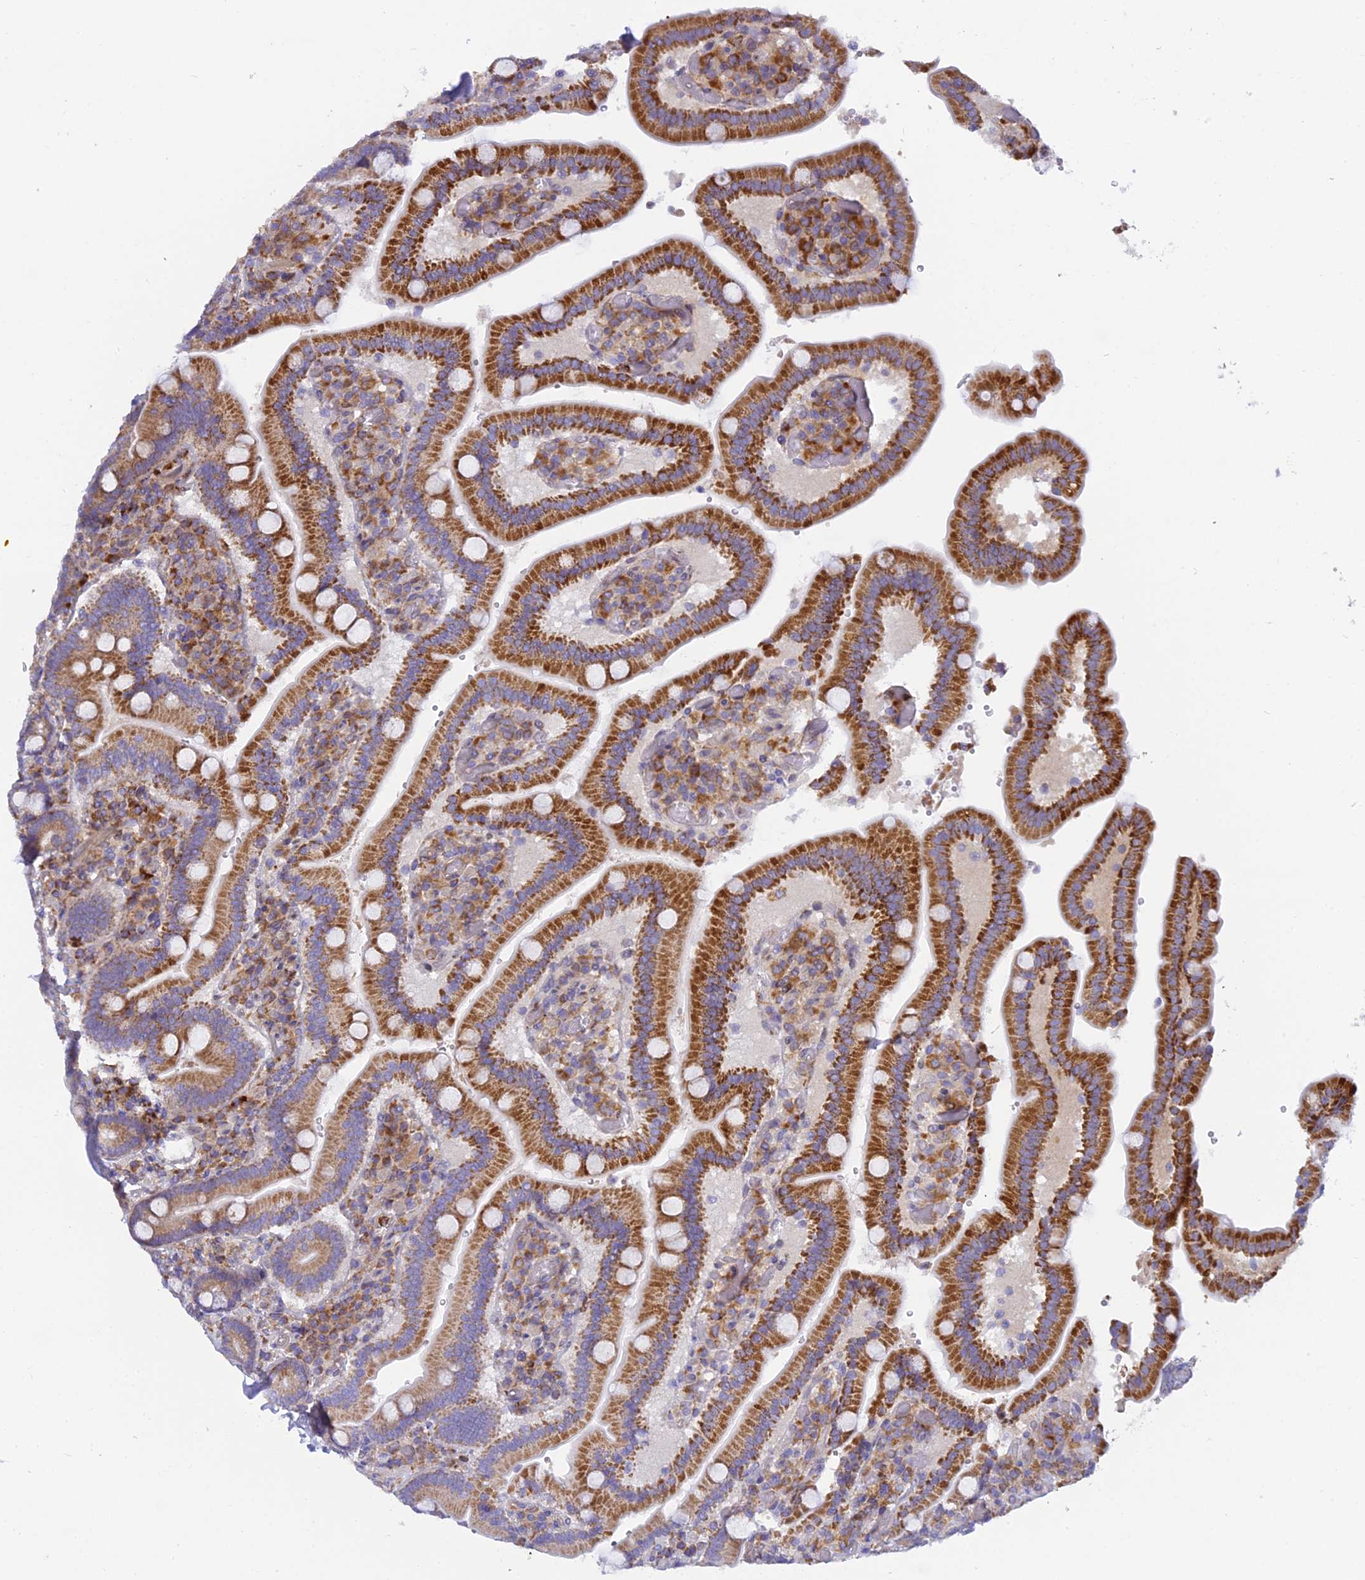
{"staining": {"intensity": "strong", "quantity": ">75%", "location": "cytoplasmic/membranous"}, "tissue": "duodenum", "cell_type": "Glandular cells", "image_type": "normal", "snomed": [{"axis": "morphology", "description": "Normal tissue, NOS"}, {"axis": "topography", "description": "Duodenum"}], "caption": "Immunohistochemical staining of benign duodenum shows >75% levels of strong cytoplasmic/membranous protein positivity in about >75% of glandular cells.", "gene": "CLCN7", "patient": {"sex": "female", "age": 62}}